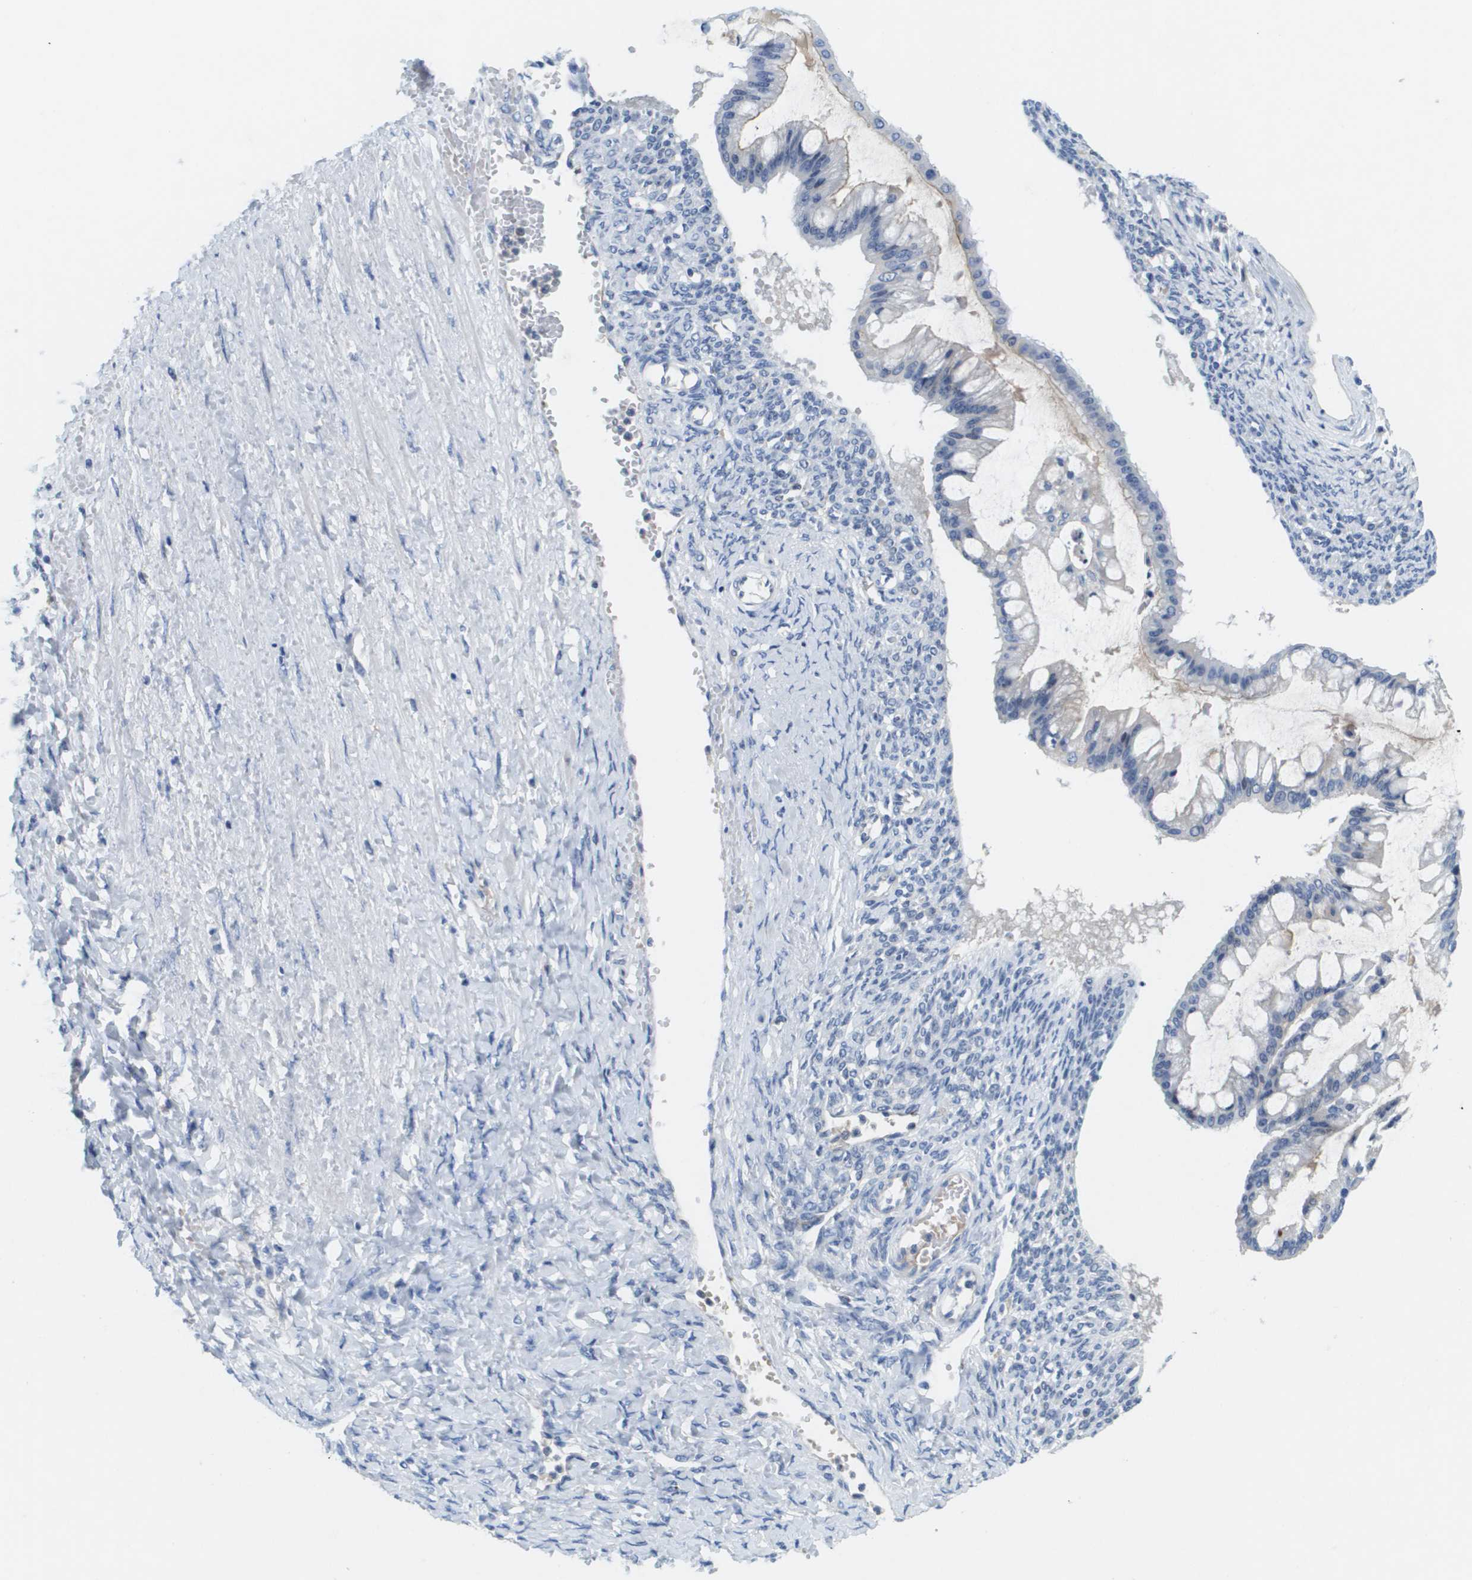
{"staining": {"intensity": "negative", "quantity": "none", "location": "none"}, "tissue": "ovarian cancer", "cell_type": "Tumor cells", "image_type": "cancer", "snomed": [{"axis": "morphology", "description": "Cystadenocarcinoma, mucinous, NOS"}, {"axis": "topography", "description": "Ovary"}], "caption": "There is no significant positivity in tumor cells of mucinous cystadenocarcinoma (ovarian).", "gene": "LIPG", "patient": {"sex": "female", "age": 73}}